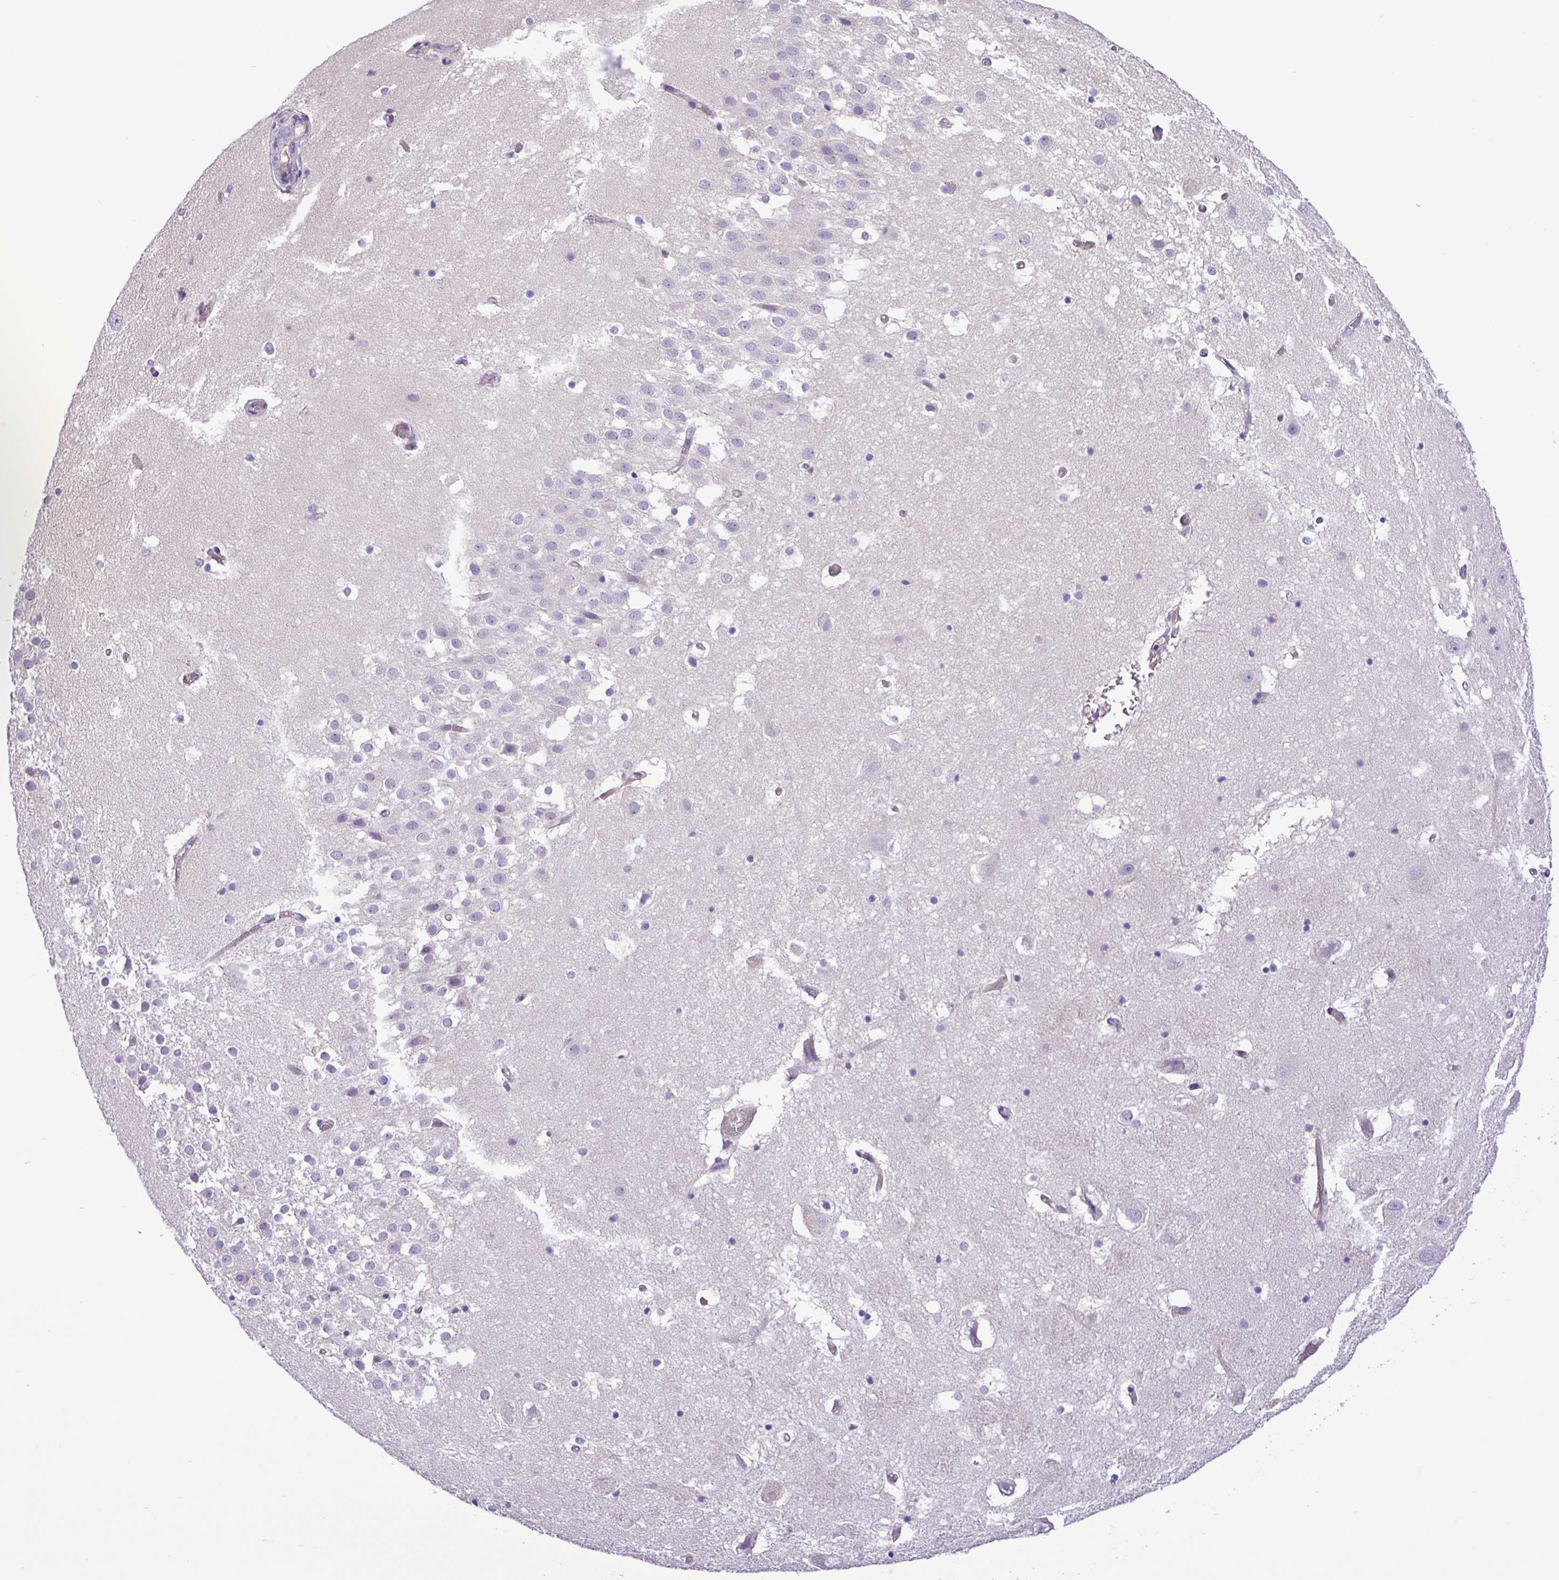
{"staining": {"intensity": "negative", "quantity": "none", "location": "none"}, "tissue": "hippocampus", "cell_type": "Glial cells", "image_type": "normal", "snomed": [{"axis": "morphology", "description": "Normal tissue, NOS"}, {"axis": "topography", "description": "Hippocampus"}], "caption": "Immunohistochemistry (IHC) histopathology image of benign human hippocampus stained for a protein (brown), which exhibits no expression in glial cells.", "gene": "C11orf91", "patient": {"sex": "female", "age": 52}}